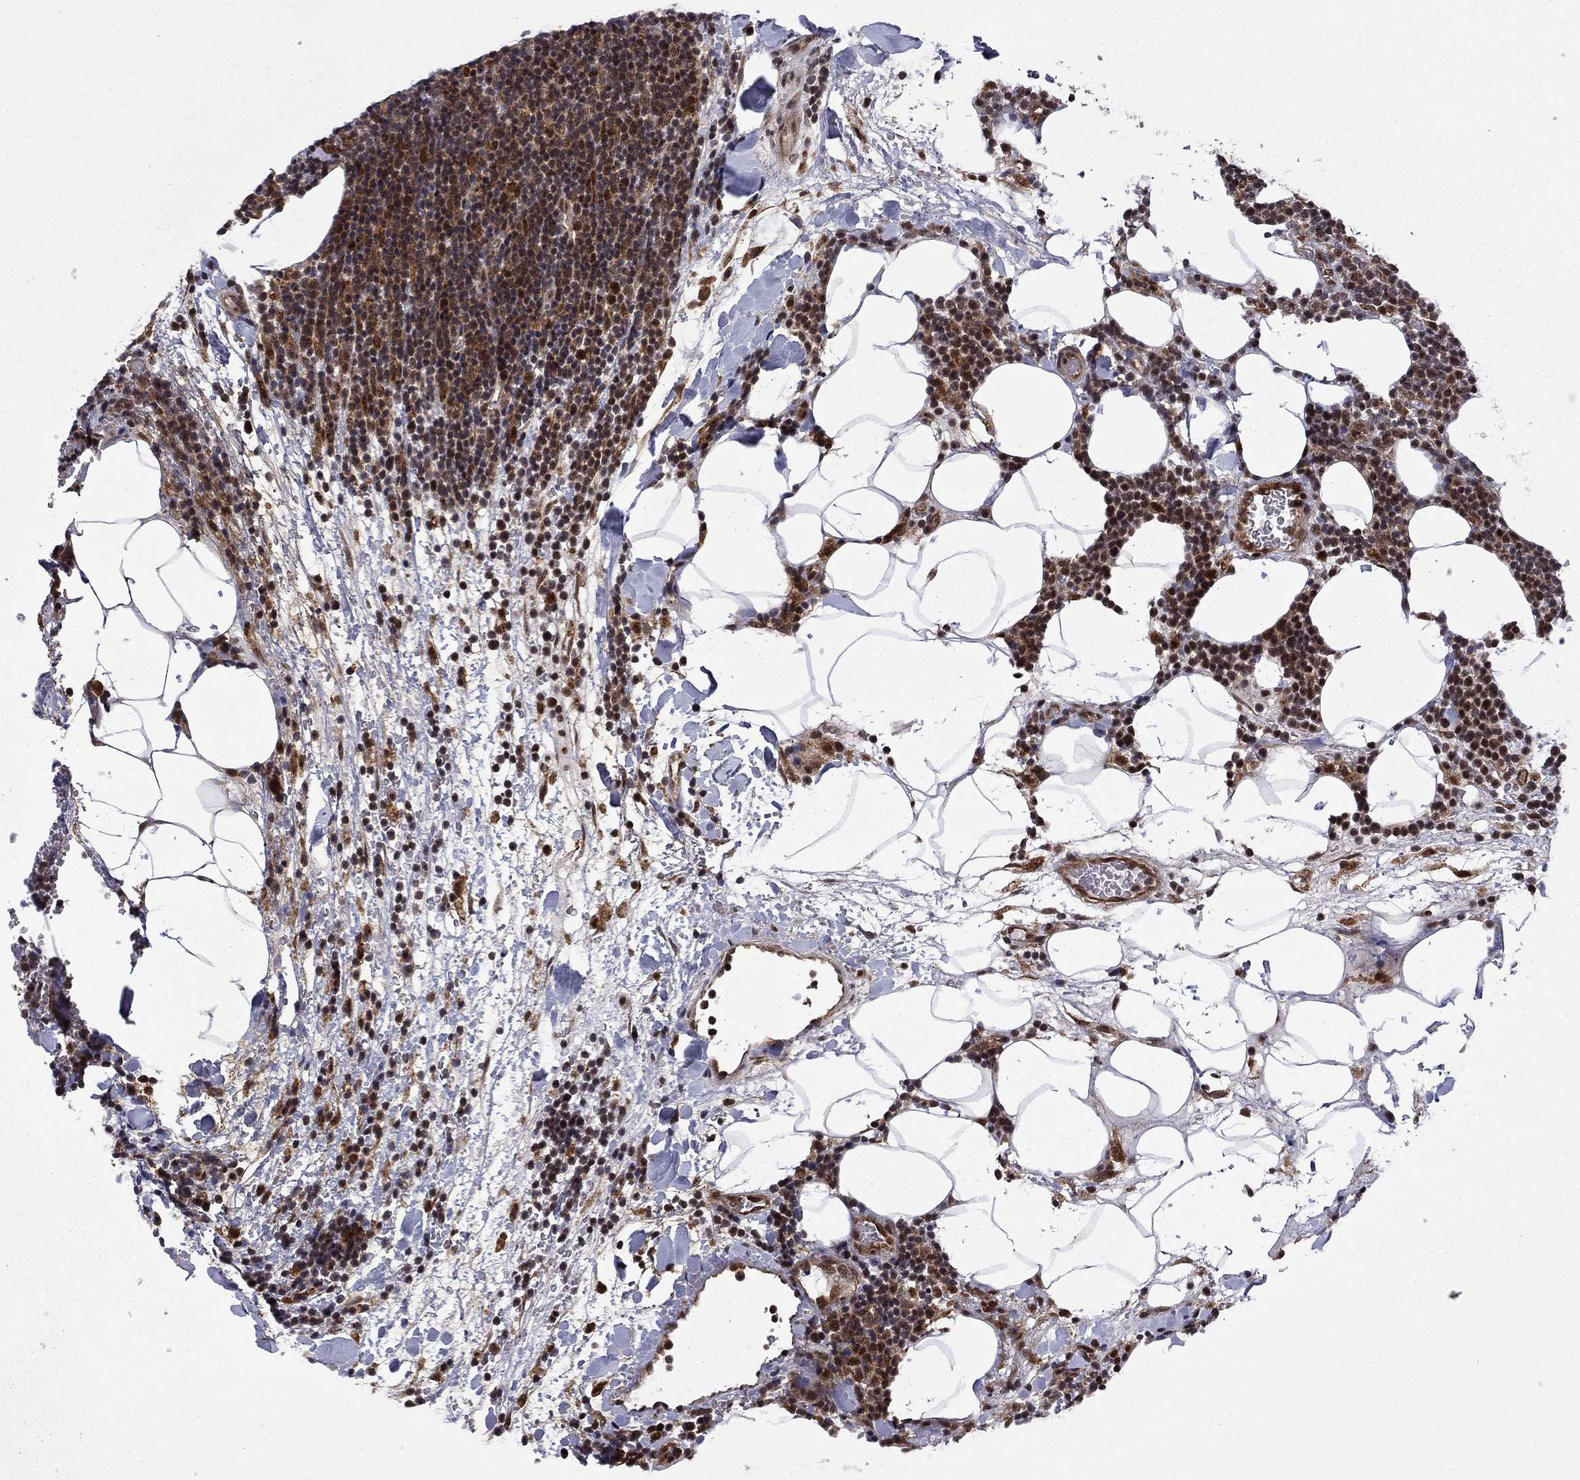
{"staining": {"intensity": "moderate", "quantity": "<25%", "location": "nuclear"}, "tissue": "lymphoma", "cell_type": "Tumor cells", "image_type": "cancer", "snomed": [{"axis": "morphology", "description": "Malignant lymphoma, non-Hodgkin's type, High grade"}, {"axis": "topography", "description": "Lymph node"}], "caption": "The immunohistochemical stain labels moderate nuclear expression in tumor cells of malignant lymphoma, non-Hodgkin's type (high-grade) tissue.", "gene": "KPNA3", "patient": {"sex": "male", "age": 61}}